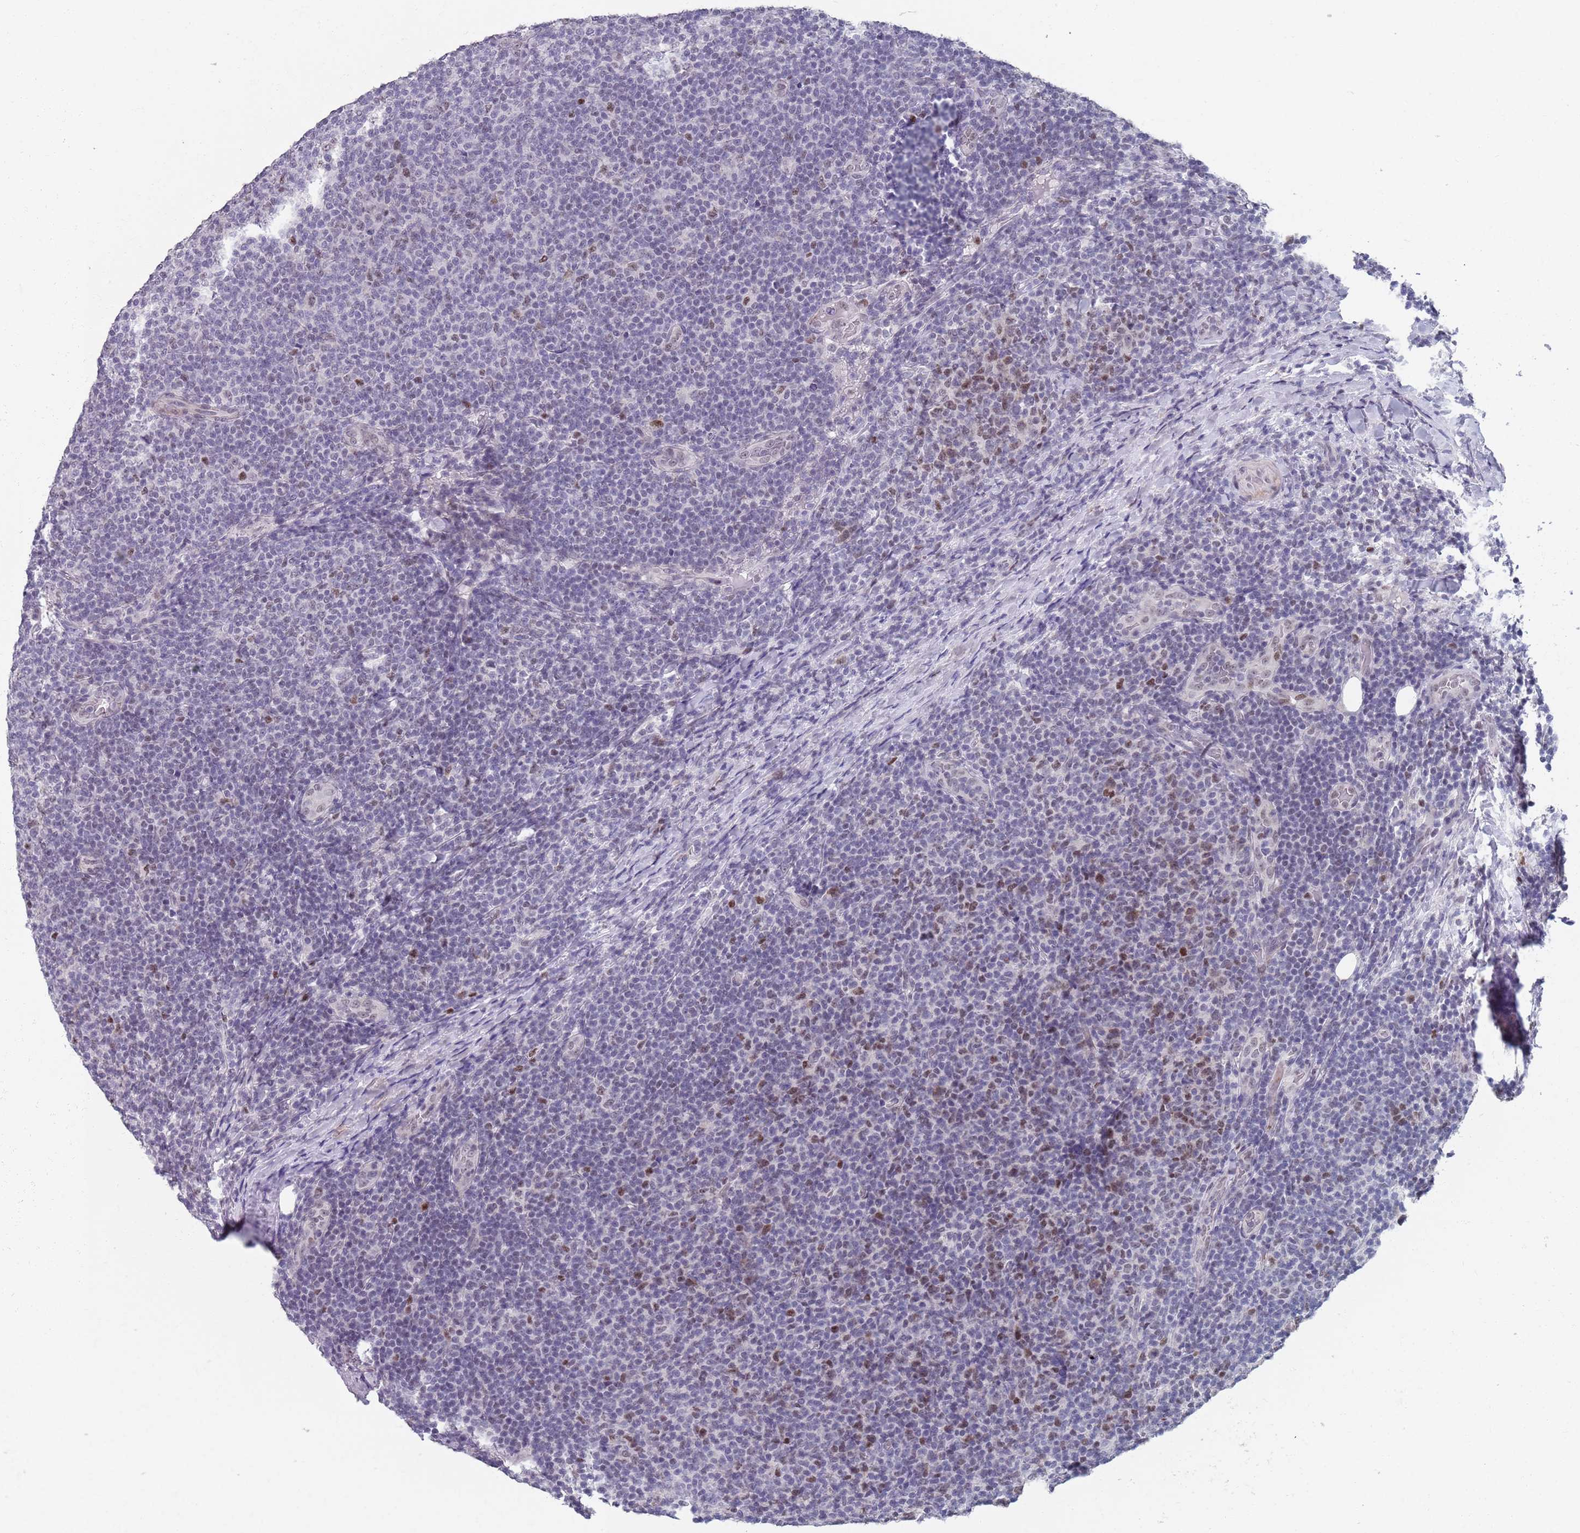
{"staining": {"intensity": "moderate", "quantity": "<25%", "location": "nuclear"}, "tissue": "lymphoma", "cell_type": "Tumor cells", "image_type": "cancer", "snomed": [{"axis": "morphology", "description": "Malignant lymphoma, non-Hodgkin's type, Low grade"}, {"axis": "topography", "description": "Lymph node"}], "caption": "Low-grade malignant lymphoma, non-Hodgkin's type stained with a protein marker exhibits moderate staining in tumor cells.", "gene": "SAMD1", "patient": {"sex": "male", "age": 66}}